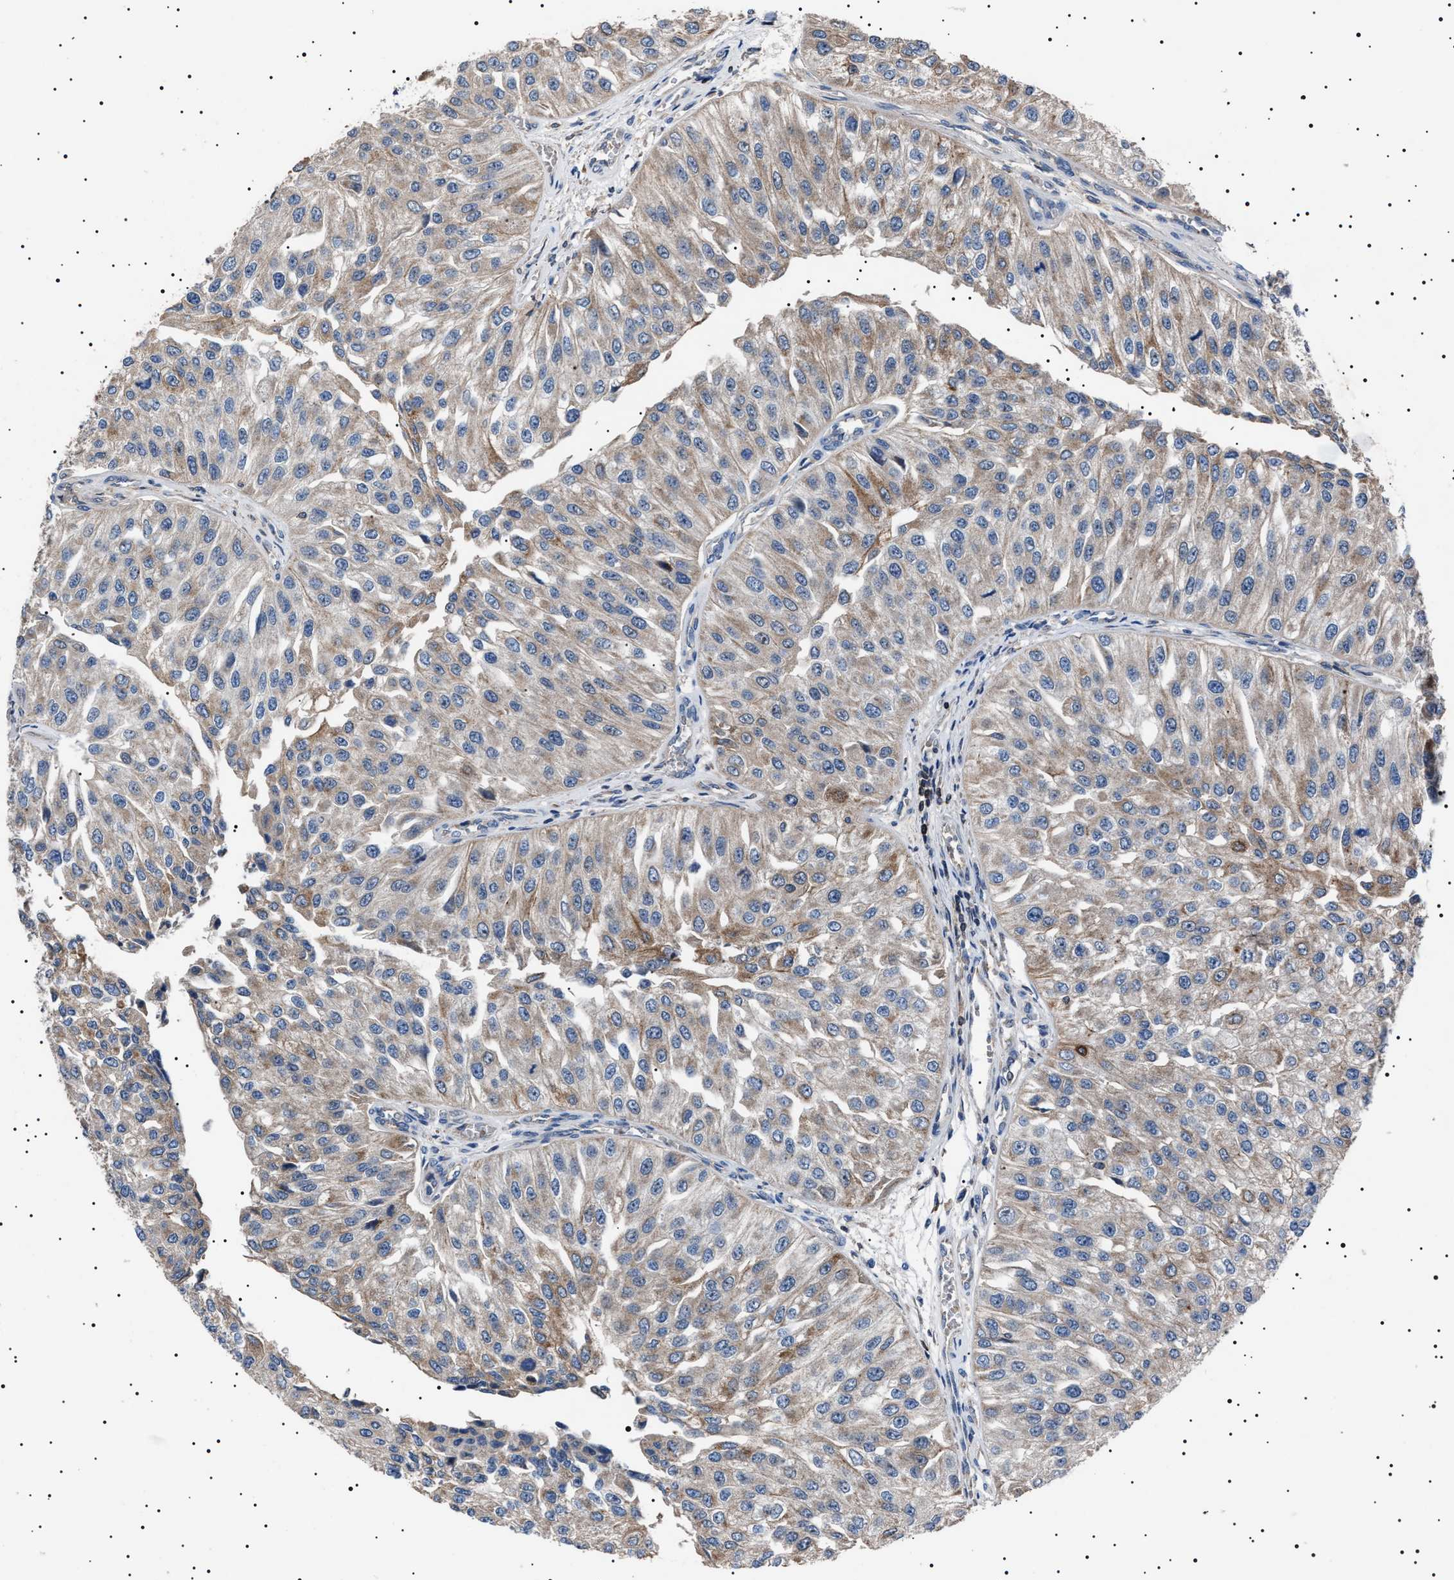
{"staining": {"intensity": "weak", "quantity": ">75%", "location": "cytoplasmic/membranous"}, "tissue": "urothelial cancer", "cell_type": "Tumor cells", "image_type": "cancer", "snomed": [{"axis": "morphology", "description": "Urothelial carcinoma, High grade"}, {"axis": "topography", "description": "Kidney"}, {"axis": "topography", "description": "Urinary bladder"}], "caption": "About >75% of tumor cells in urothelial cancer display weak cytoplasmic/membranous protein staining as visualized by brown immunohistochemical staining.", "gene": "PTRH1", "patient": {"sex": "male", "age": 77}}